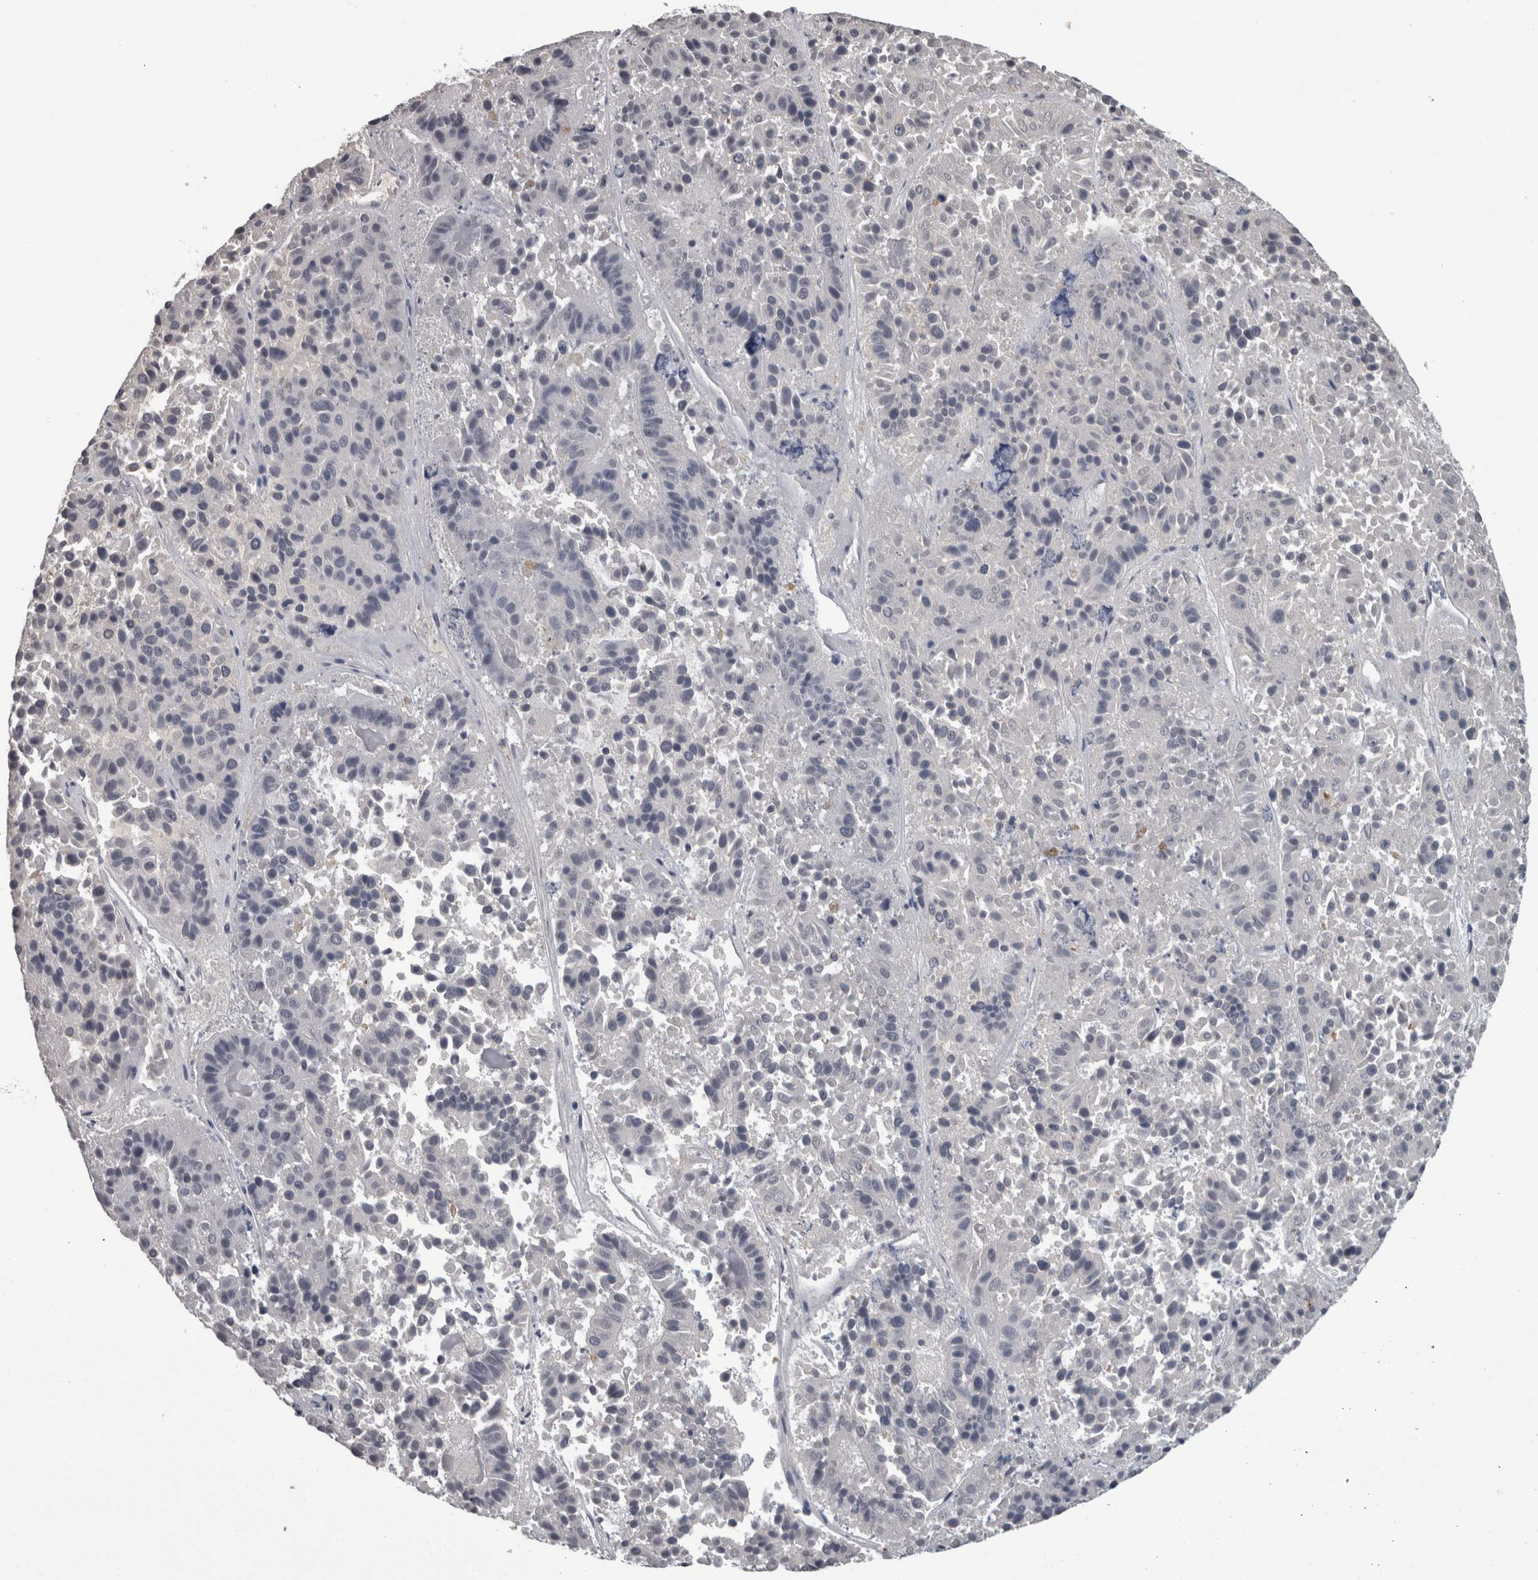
{"staining": {"intensity": "negative", "quantity": "none", "location": "none"}, "tissue": "pancreatic cancer", "cell_type": "Tumor cells", "image_type": "cancer", "snomed": [{"axis": "morphology", "description": "Adenocarcinoma, NOS"}, {"axis": "topography", "description": "Pancreas"}], "caption": "Tumor cells show no significant protein staining in pancreatic adenocarcinoma. (DAB (3,3'-diaminobenzidine) immunohistochemistry, high magnification).", "gene": "NAAA", "patient": {"sex": "male", "age": 50}}